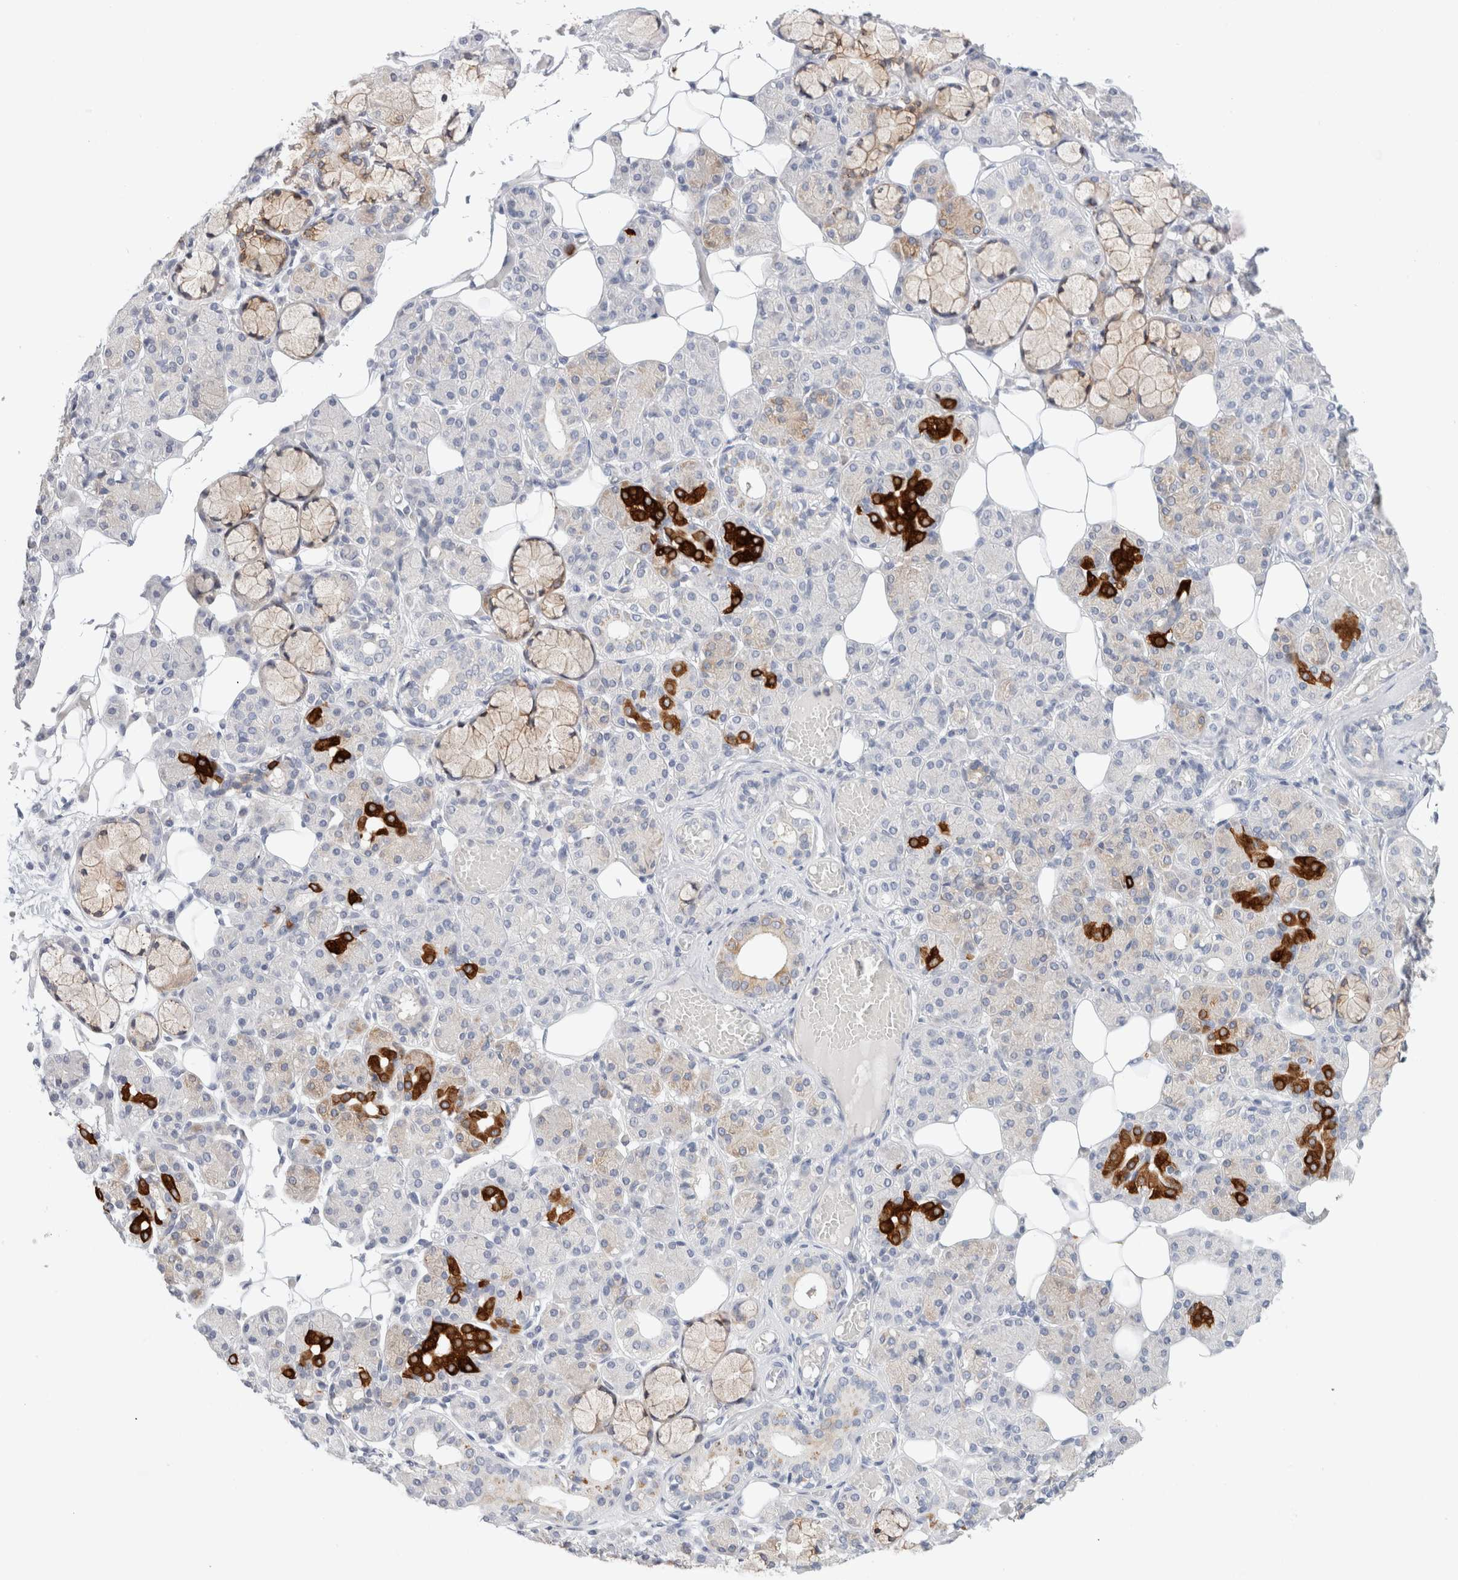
{"staining": {"intensity": "strong", "quantity": "<25%", "location": "cytoplasmic/membranous"}, "tissue": "salivary gland", "cell_type": "Glandular cells", "image_type": "normal", "snomed": [{"axis": "morphology", "description": "Normal tissue, NOS"}, {"axis": "topography", "description": "Salivary gland"}], "caption": "A high-resolution histopathology image shows immunohistochemistry staining of normal salivary gland, which displays strong cytoplasmic/membranous positivity in approximately <25% of glandular cells.", "gene": "SDR16C5", "patient": {"sex": "male", "age": 63}}